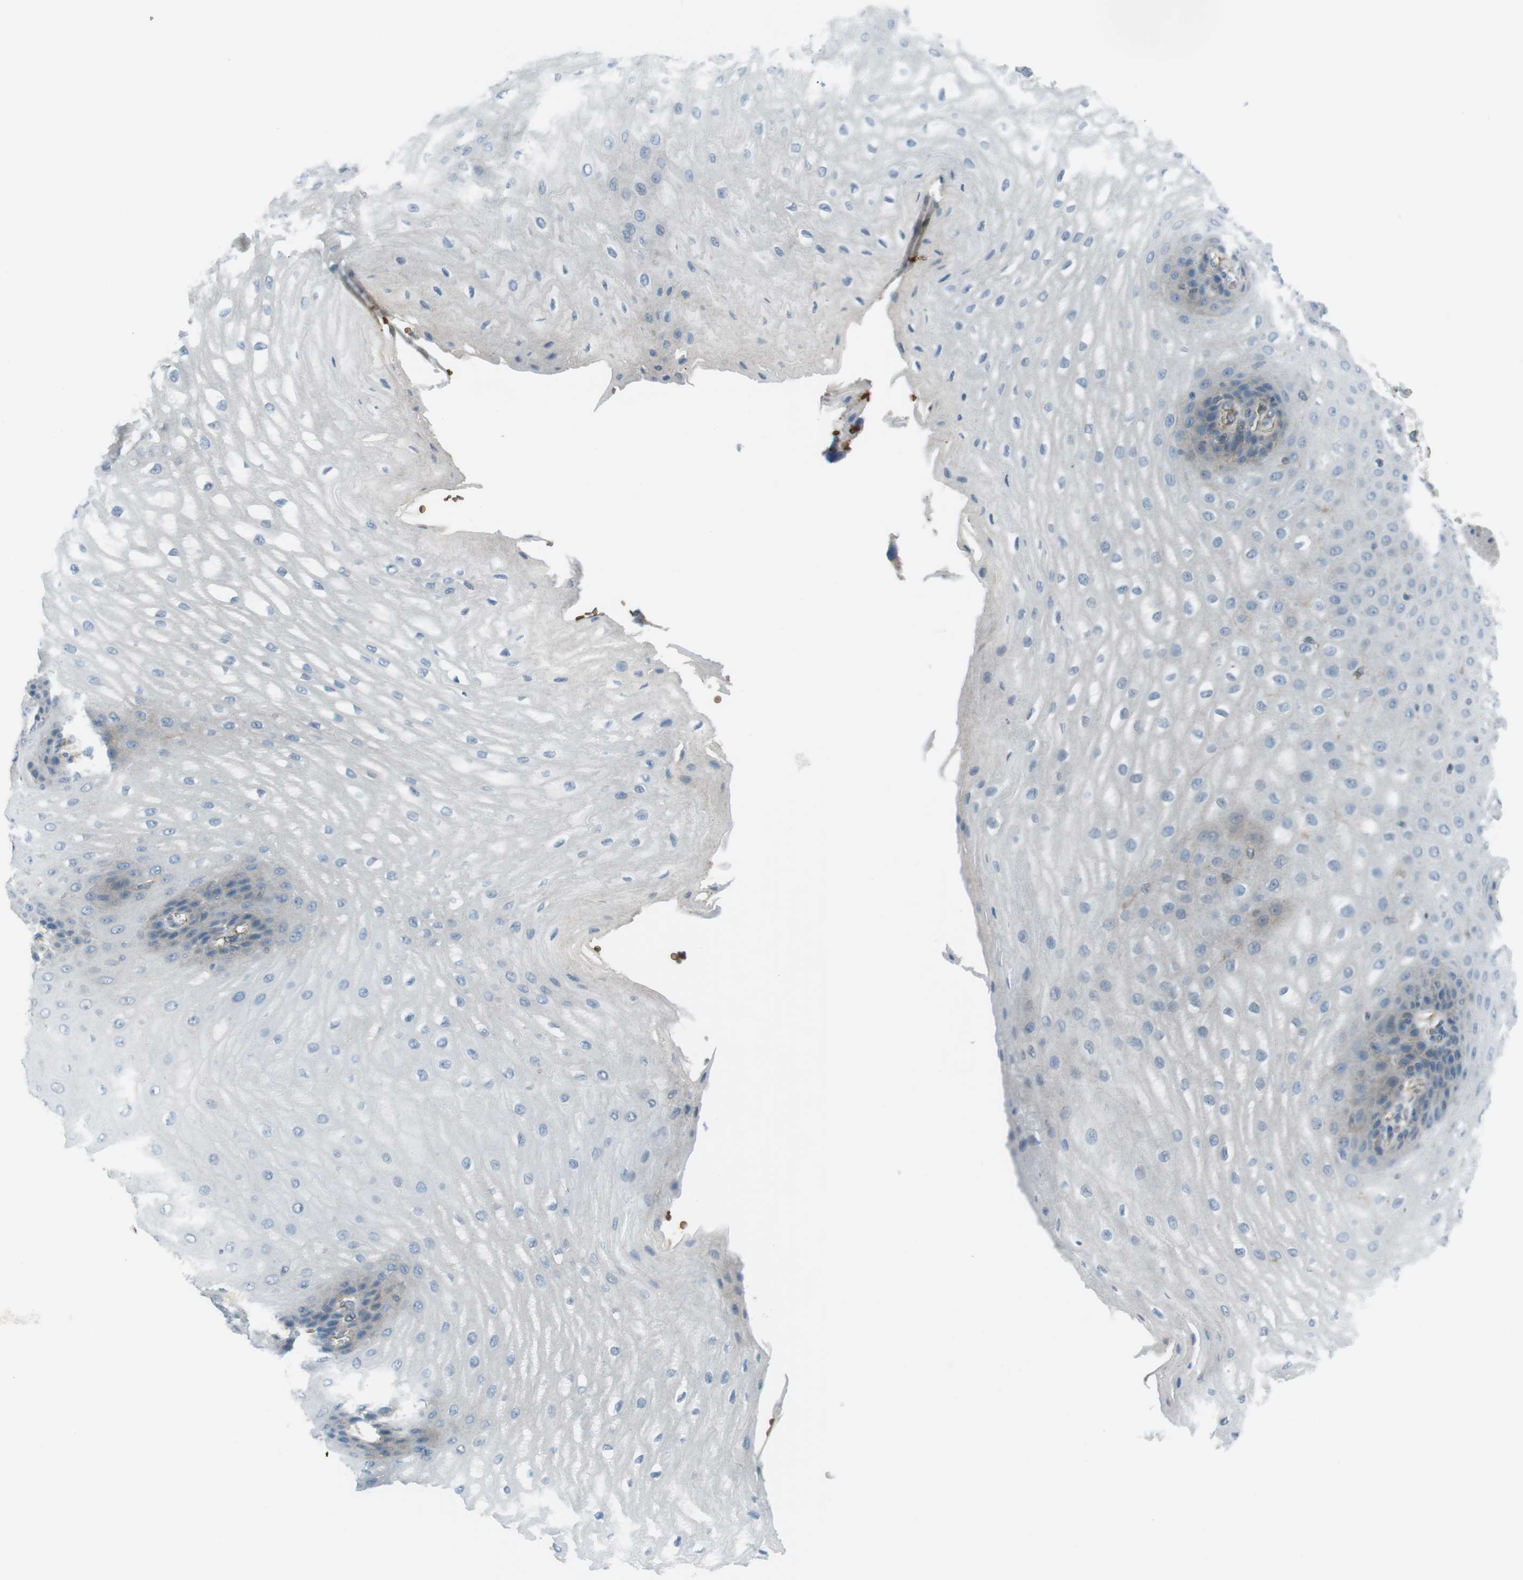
{"staining": {"intensity": "negative", "quantity": "none", "location": "none"}, "tissue": "esophagus", "cell_type": "Squamous epithelial cells", "image_type": "normal", "snomed": [{"axis": "morphology", "description": "Normal tissue, NOS"}, {"axis": "topography", "description": "Esophagus"}], "caption": "DAB immunohistochemical staining of unremarkable human esophagus exhibits no significant expression in squamous epithelial cells.", "gene": "SPTA1", "patient": {"sex": "male", "age": 54}}